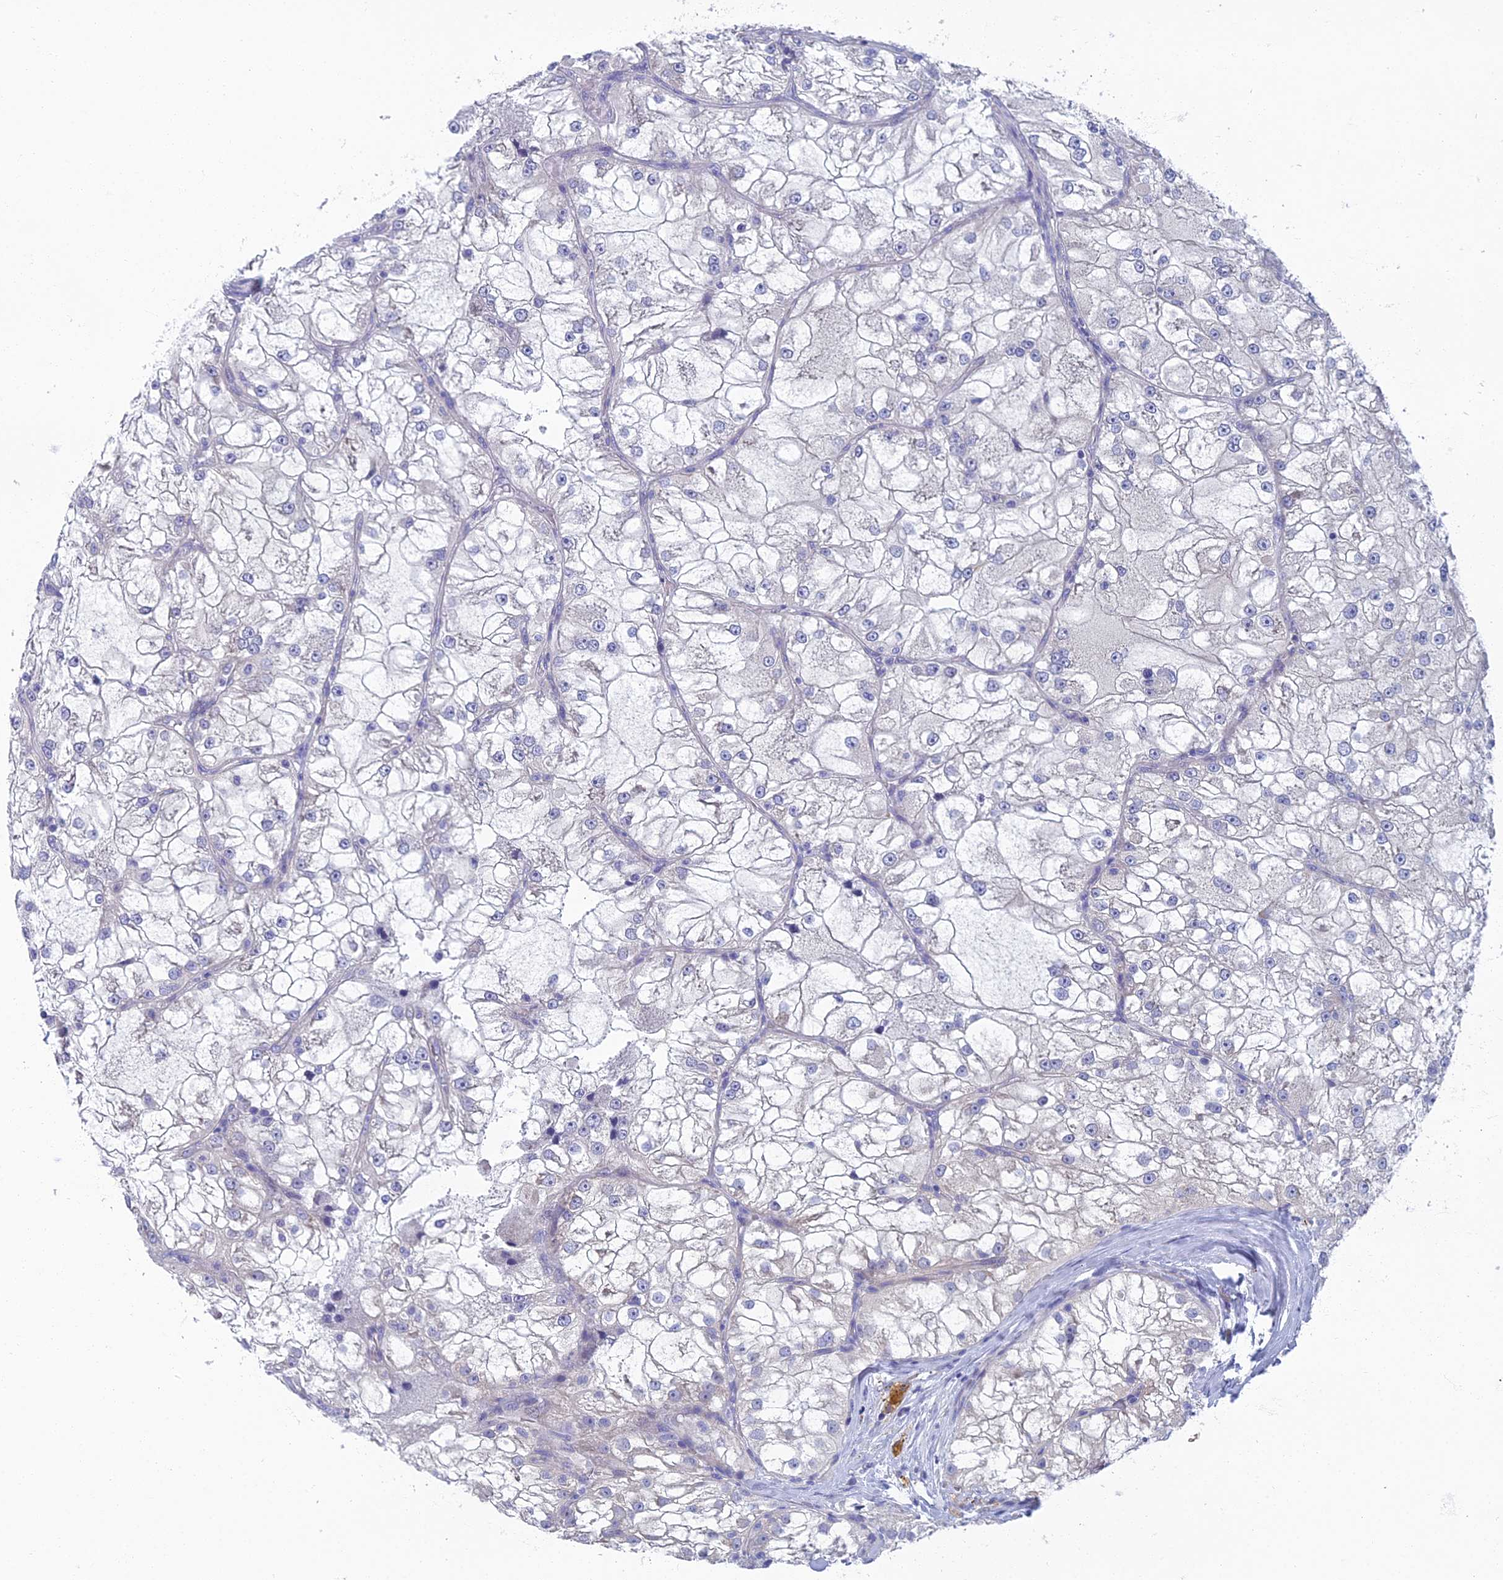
{"staining": {"intensity": "negative", "quantity": "none", "location": "none"}, "tissue": "renal cancer", "cell_type": "Tumor cells", "image_type": "cancer", "snomed": [{"axis": "morphology", "description": "Adenocarcinoma, NOS"}, {"axis": "topography", "description": "Kidney"}], "caption": "Protein analysis of renal adenocarcinoma shows no significant staining in tumor cells.", "gene": "SPIN4", "patient": {"sex": "female", "age": 72}}